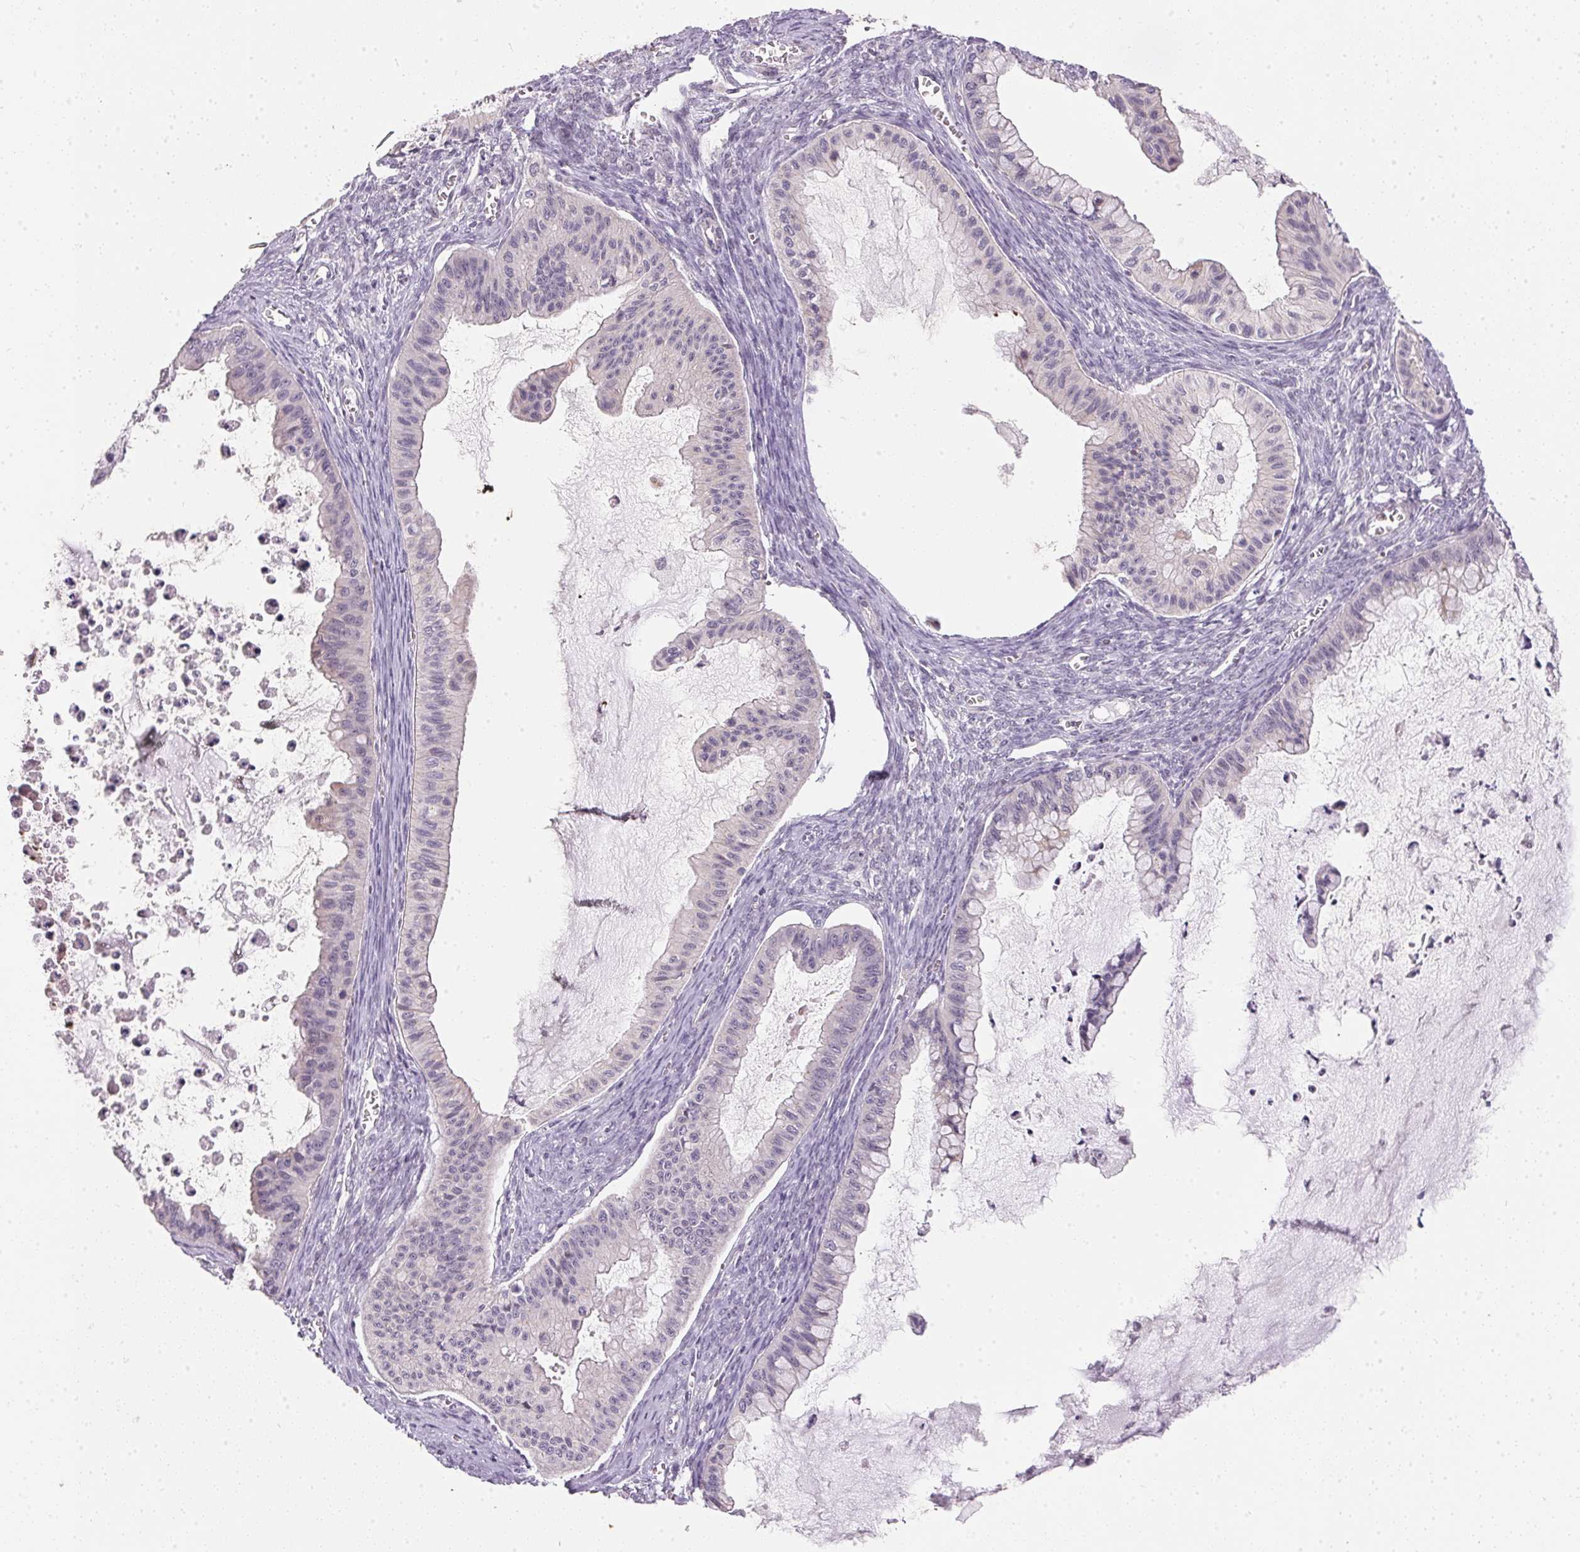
{"staining": {"intensity": "negative", "quantity": "none", "location": "none"}, "tissue": "ovarian cancer", "cell_type": "Tumor cells", "image_type": "cancer", "snomed": [{"axis": "morphology", "description": "Cystadenocarcinoma, mucinous, NOS"}, {"axis": "topography", "description": "Ovary"}], "caption": "Ovarian cancer was stained to show a protein in brown. There is no significant positivity in tumor cells. The staining is performed using DAB (3,3'-diaminobenzidine) brown chromogen with nuclei counter-stained in using hematoxylin.", "gene": "TTC23L", "patient": {"sex": "female", "age": 72}}